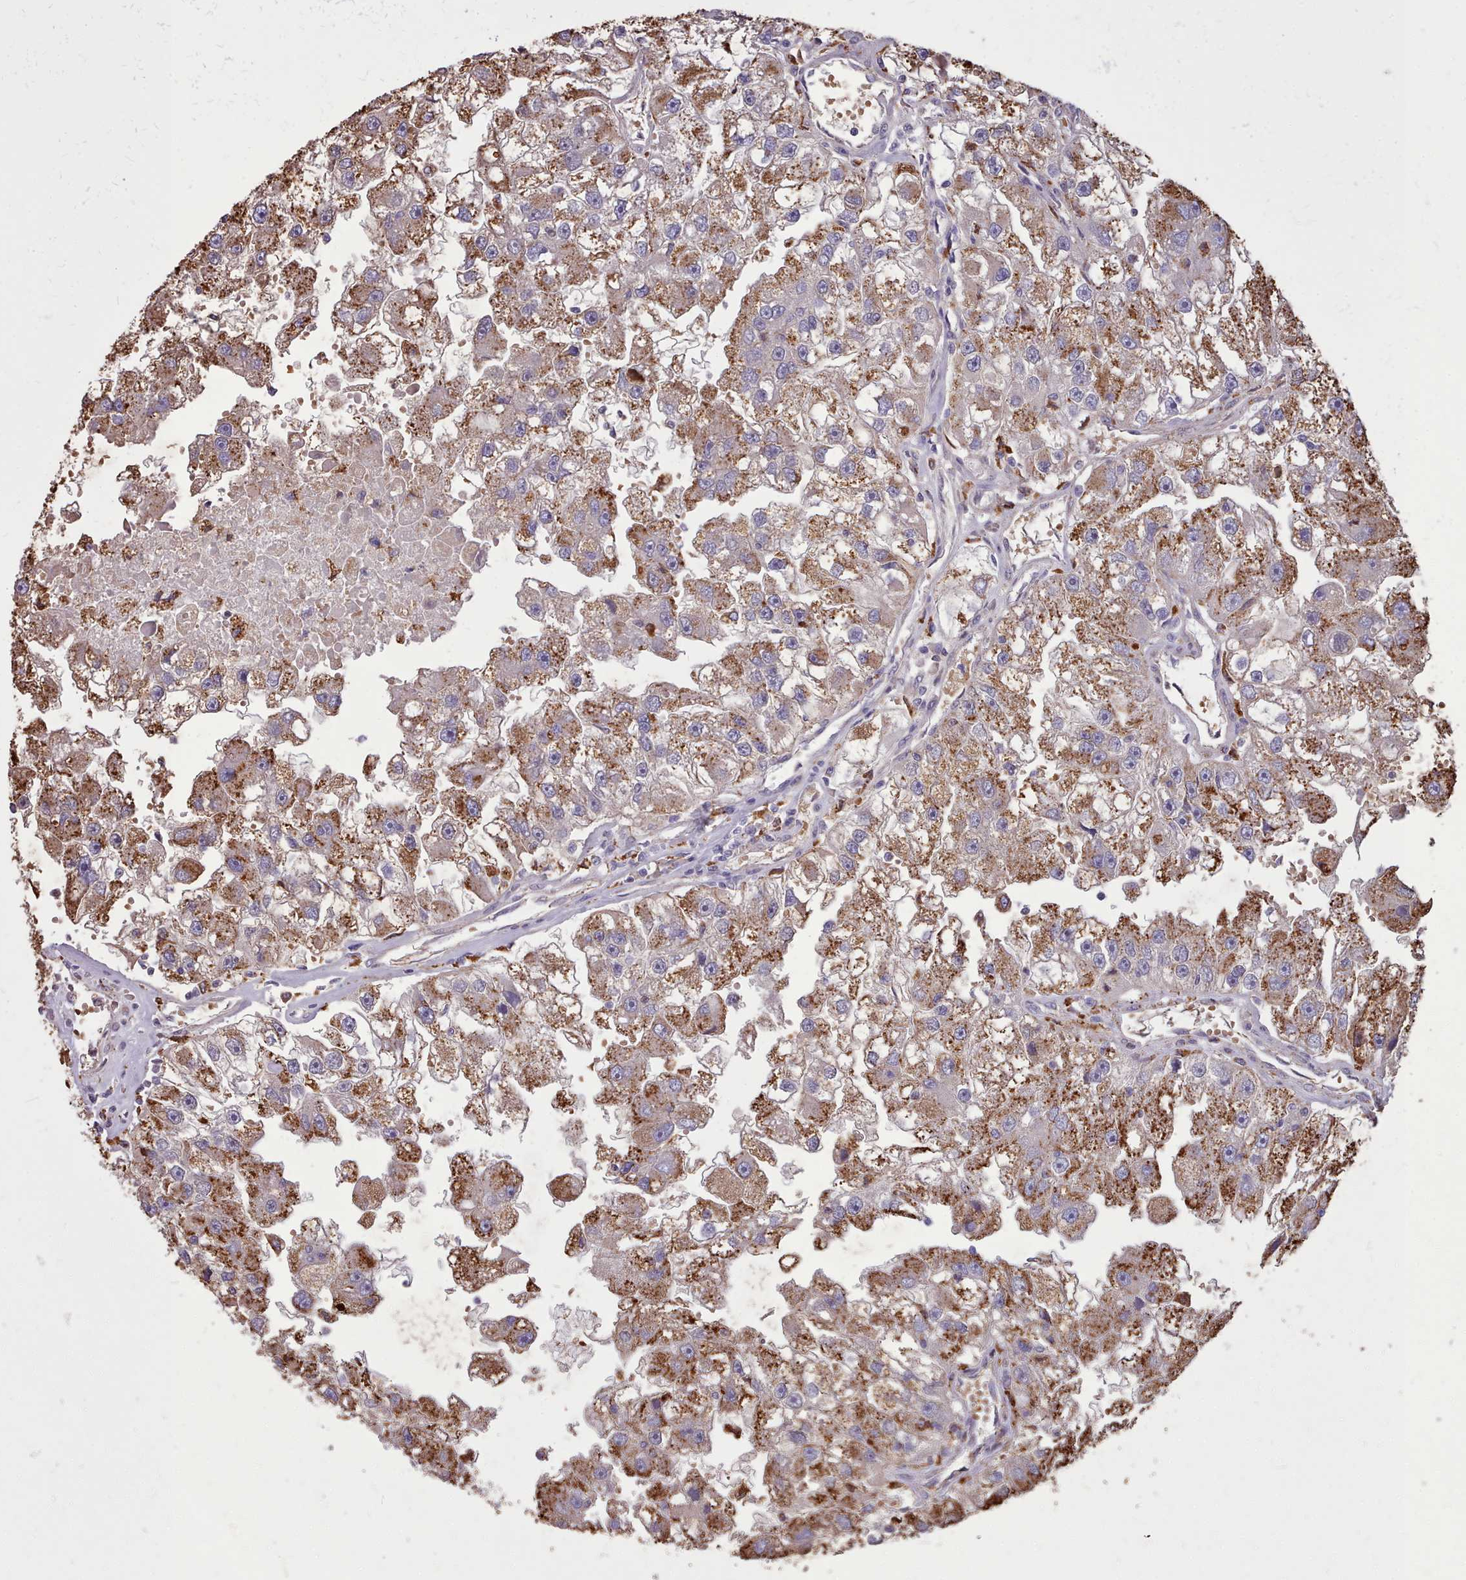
{"staining": {"intensity": "strong", "quantity": ">75%", "location": "cytoplasmic/membranous"}, "tissue": "renal cancer", "cell_type": "Tumor cells", "image_type": "cancer", "snomed": [{"axis": "morphology", "description": "Adenocarcinoma, NOS"}, {"axis": "topography", "description": "Kidney"}], "caption": "Human adenocarcinoma (renal) stained with a protein marker displays strong staining in tumor cells.", "gene": "PACSIN3", "patient": {"sex": "male", "age": 63}}